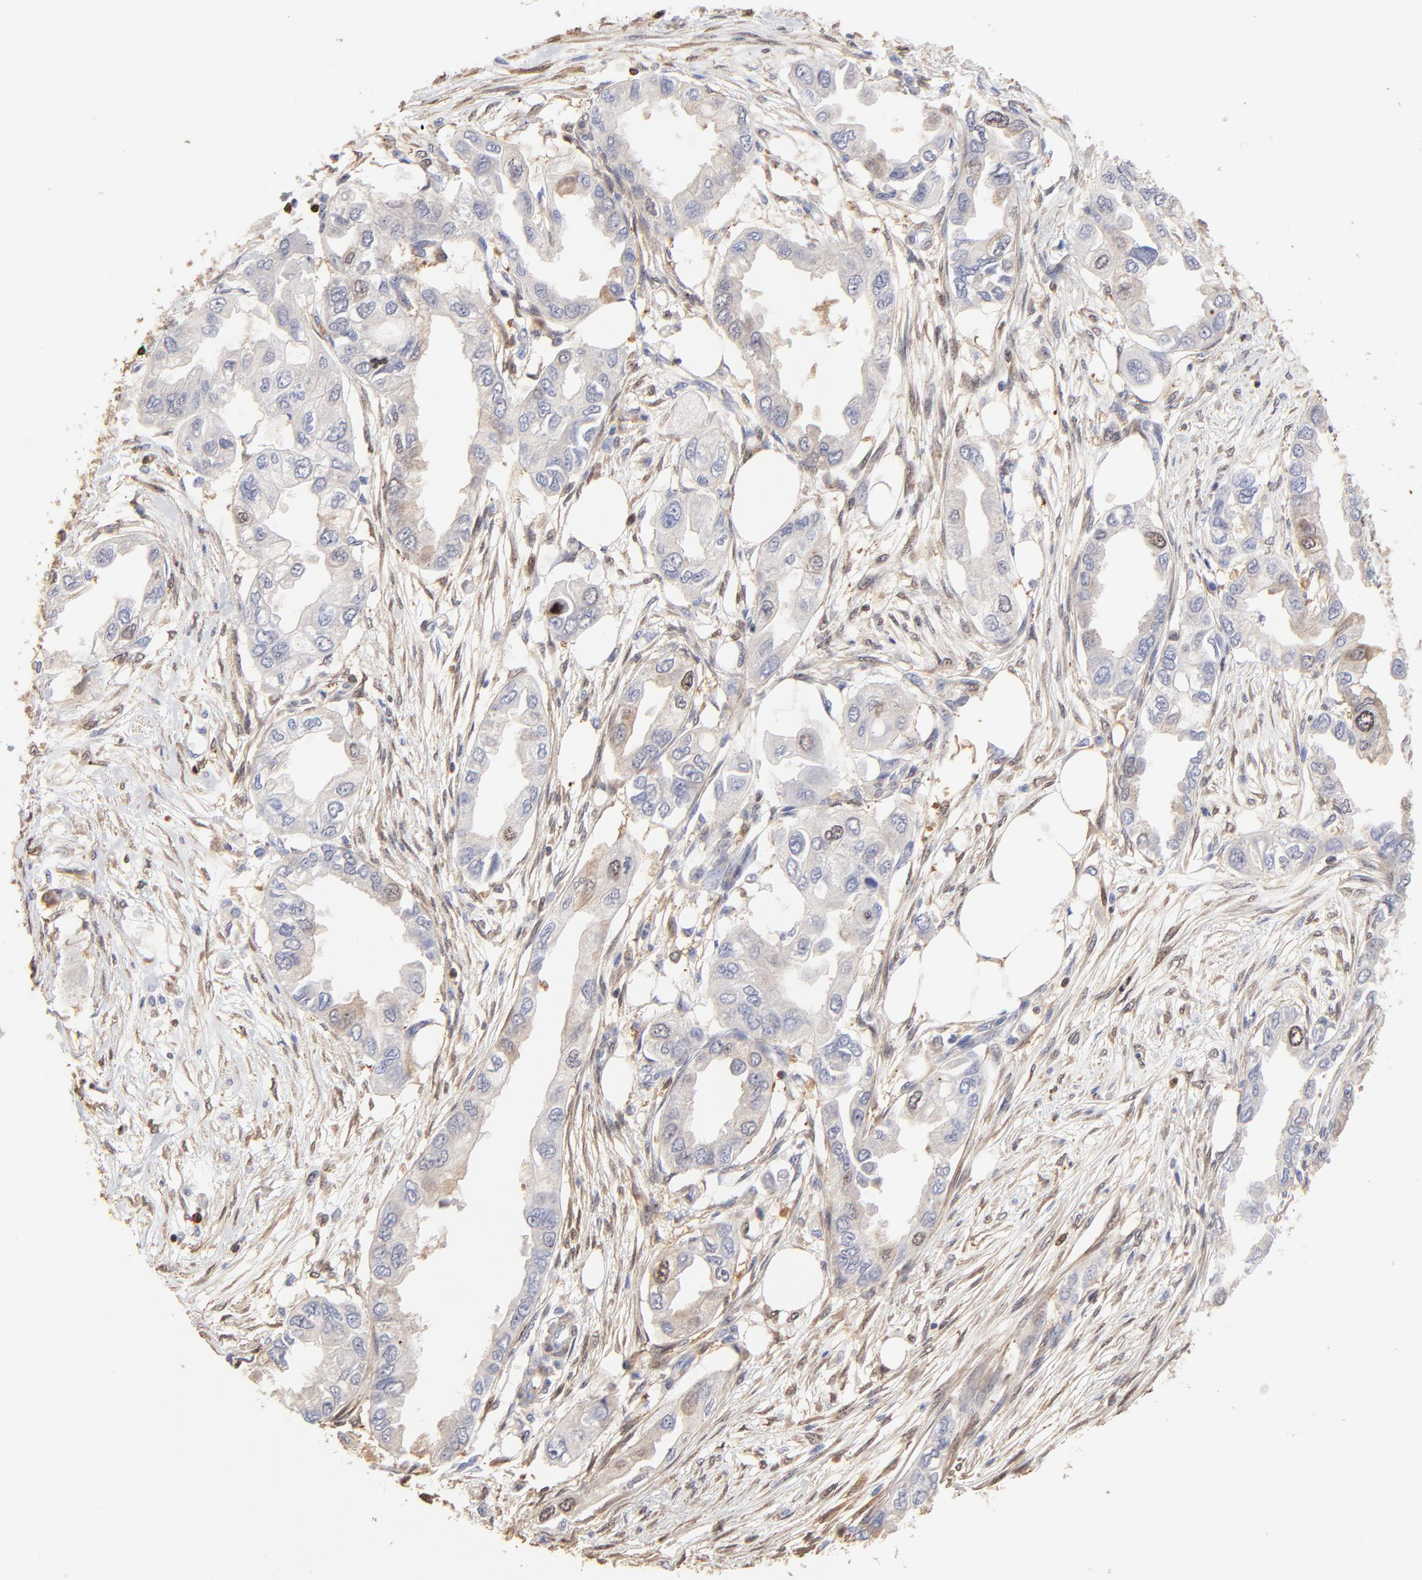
{"staining": {"intensity": "weak", "quantity": "<25%", "location": "nuclear"}, "tissue": "endometrial cancer", "cell_type": "Tumor cells", "image_type": "cancer", "snomed": [{"axis": "morphology", "description": "Adenocarcinoma, NOS"}, {"axis": "topography", "description": "Endometrium"}], "caption": "A histopathology image of endometrial cancer (adenocarcinoma) stained for a protein displays no brown staining in tumor cells.", "gene": "BIRC5", "patient": {"sex": "female", "age": 67}}